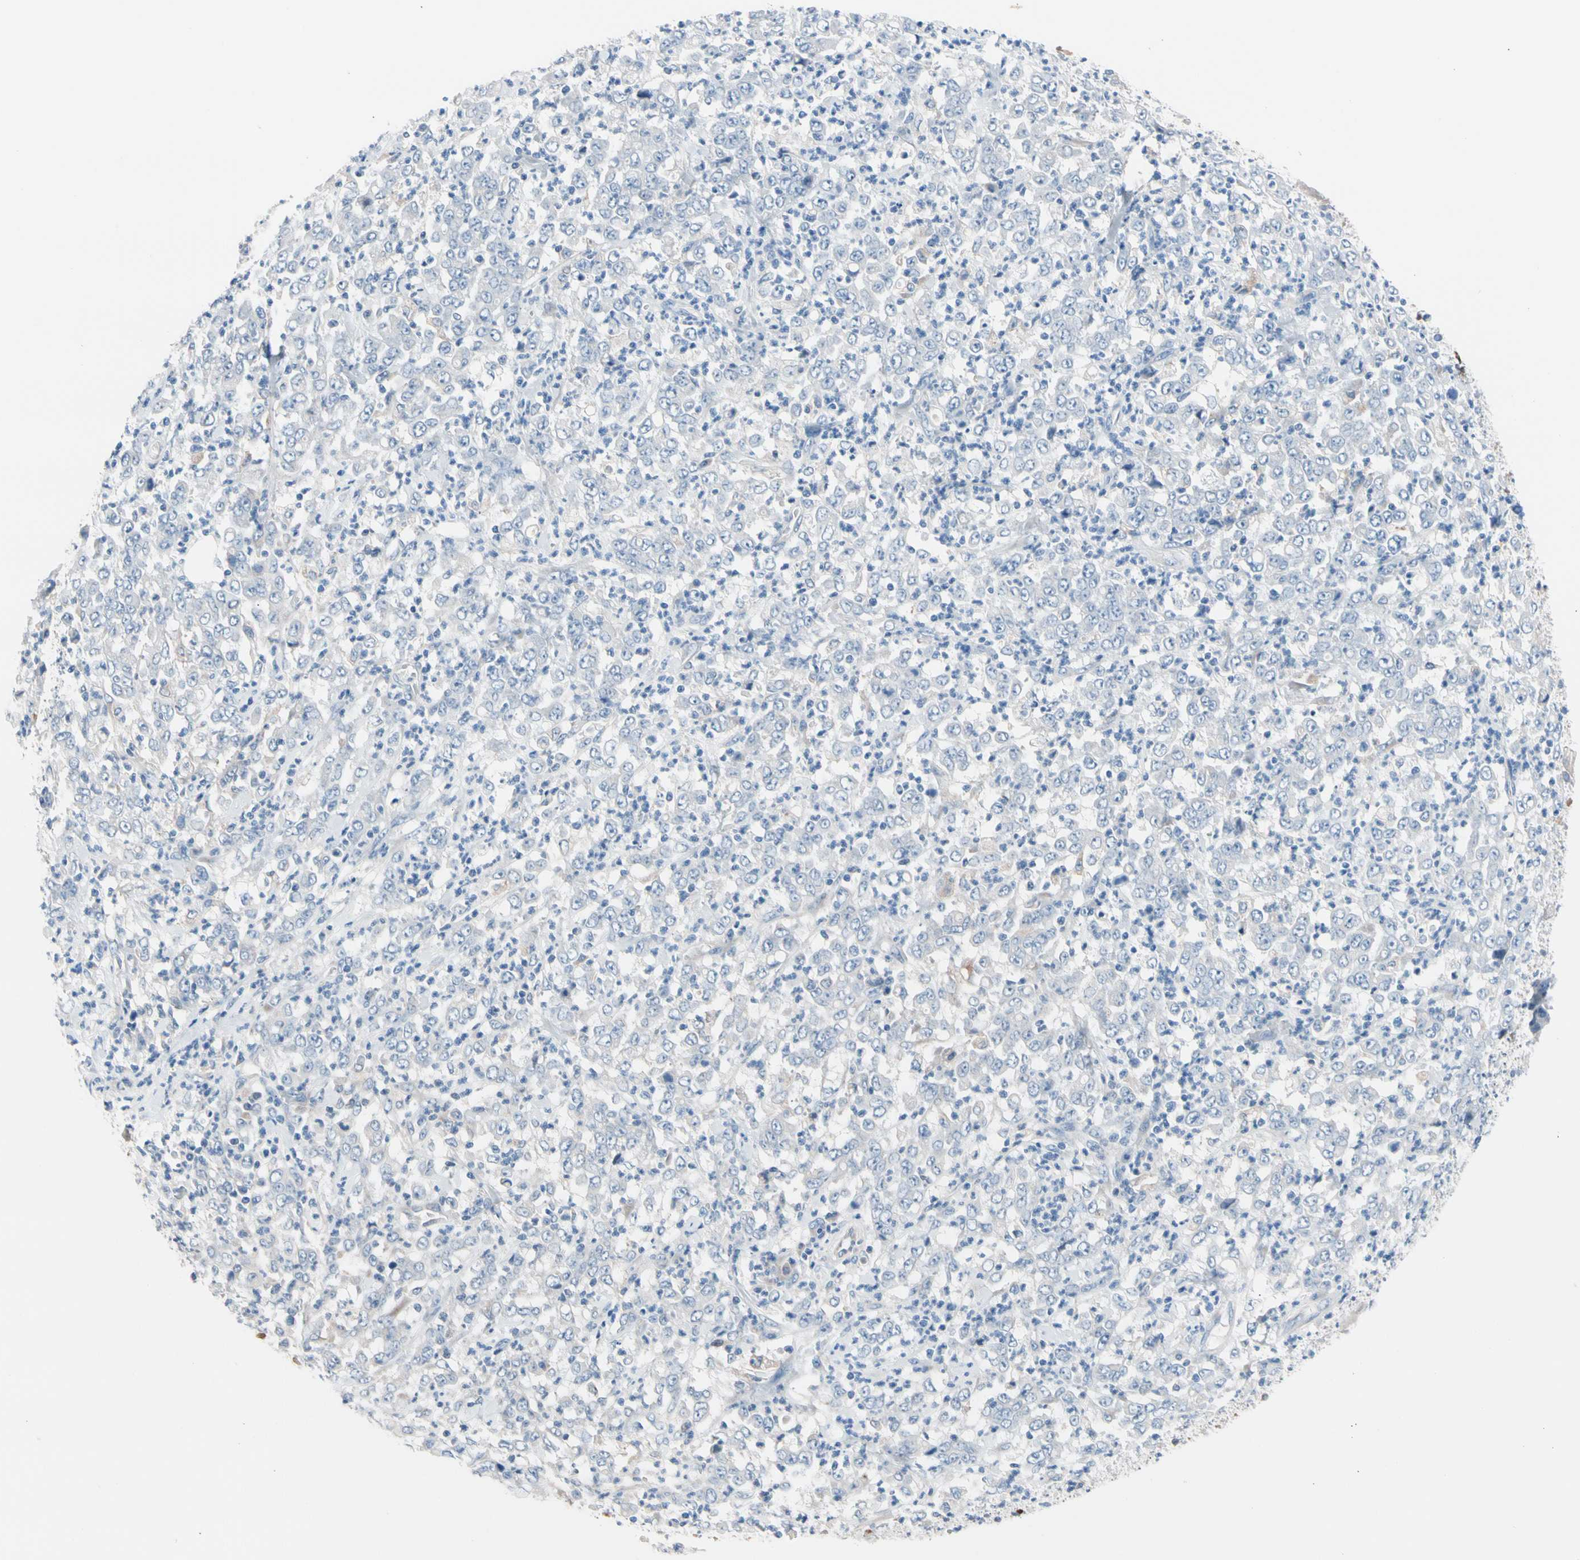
{"staining": {"intensity": "negative", "quantity": "none", "location": "none"}, "tissue": "stomach cancer", "cell_type": "Tumor cells", "image_type": "cancer", "snomed": [{"axis": "morphology", "description": "Adenocarcinoma, NOS"}, {"axis": "topography", "description": "Stomach, lower"}], "caption": "A histopathology image of stomach cancer stained for a protein displays no brown staining in tumor cells. (DAB (3,3'-diaminobenzidine) immunohistochemistry with hematoxylin counter stain).", "gene": "CASQ1", "patient": {"sex": "female", "age": 71}}